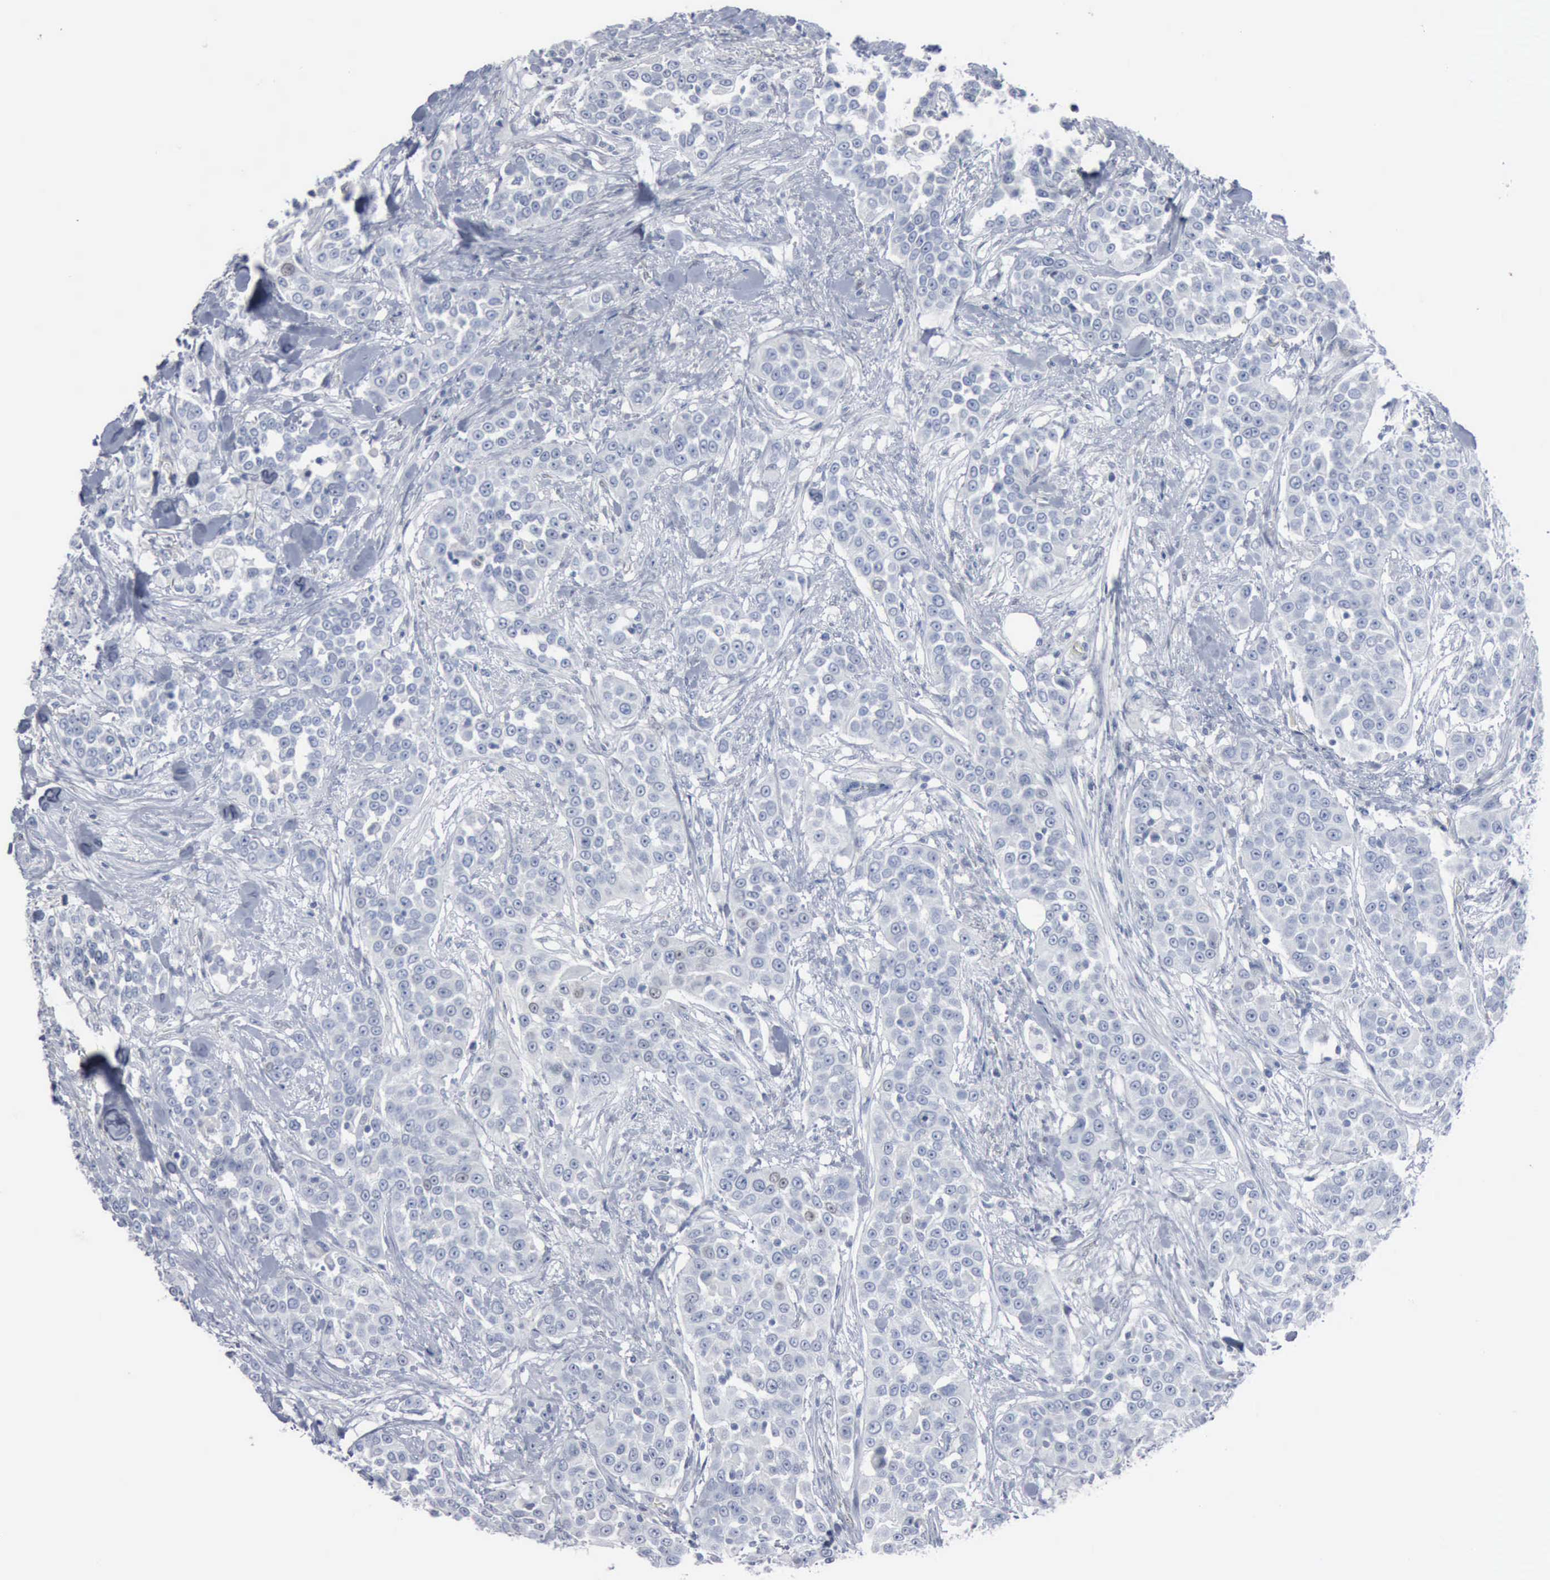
{"staining": {"intensity": "negative", "quantity": "none", "location": "none"}, "tissue": "urothelial cancer", "cell_type": "Tumor cells", "image_type": "cancer", "snomed": [{"axis": "morphology", "description": "Urothelial carcinoma, High grade"}, {"axis": "topography", "description": "Urinary bladder"}], "caption": "Urothelial carcinoma (high-grade) was stained to show a protein in brown. There is no significant positivity in tumor cells.", "gene": "FGF2", "patient": {"sex": "female", "age": 80}}